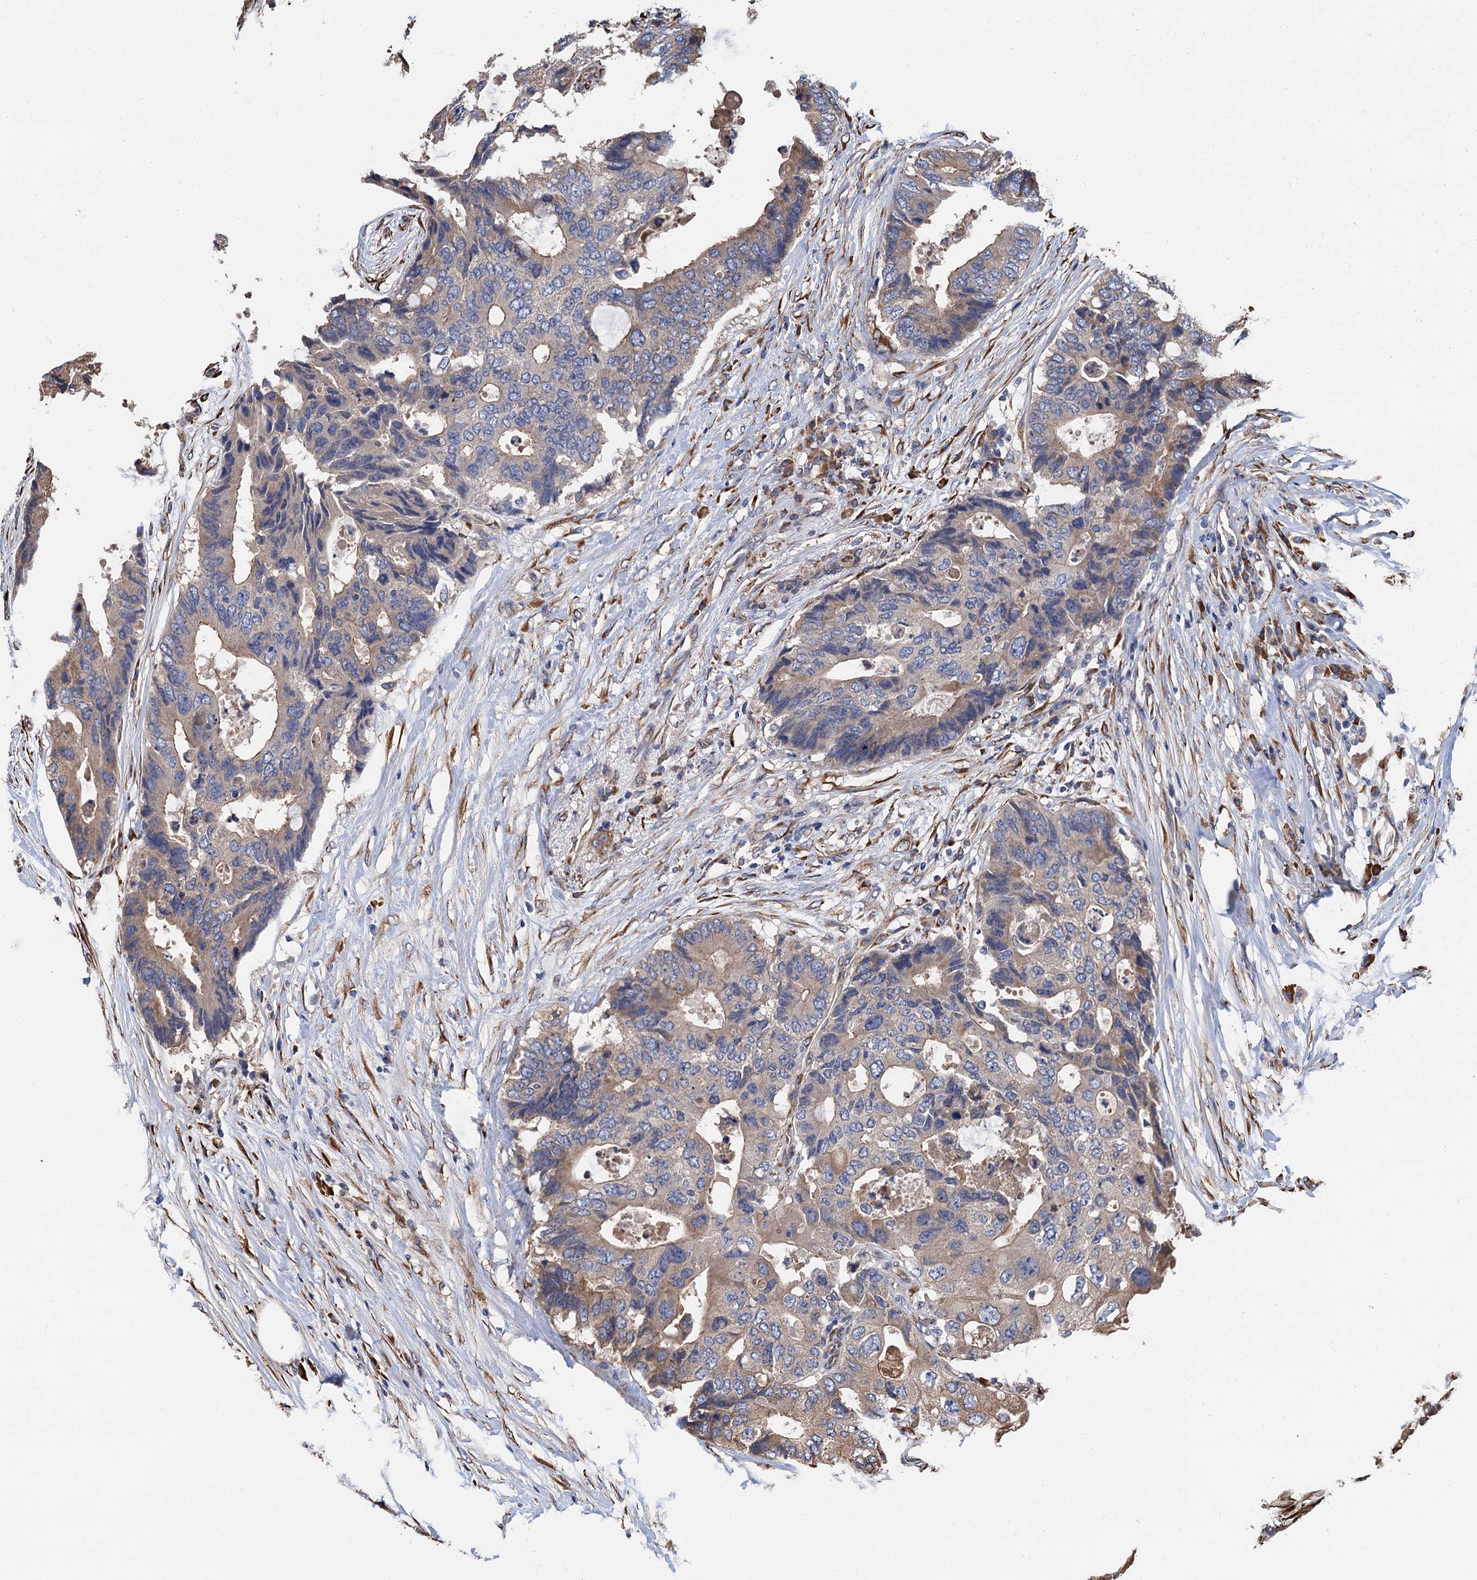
{"staining": {"intensity": "weak", "quantity": "25%-75%", "location": "cytoplasmic/membranous"}, "tissue": "colorectal cancer", "cell_type": "Tumor cells", "image_type": "cancer", "snomed": [{"axis": "morphology", "description": "Adenocarcinoma, NOS"}, {"axis": "topography", "description": "Colon"}], "caption": "A histopathology image showing weak cytoplasmic/membranous positivity in approximately 25%-75% of tumor cells in colorectal cancer, as visualized by brown immunohistochemical staining.", "gene": "CNNM1", "patient": {"sex": "male", "age": 71}}